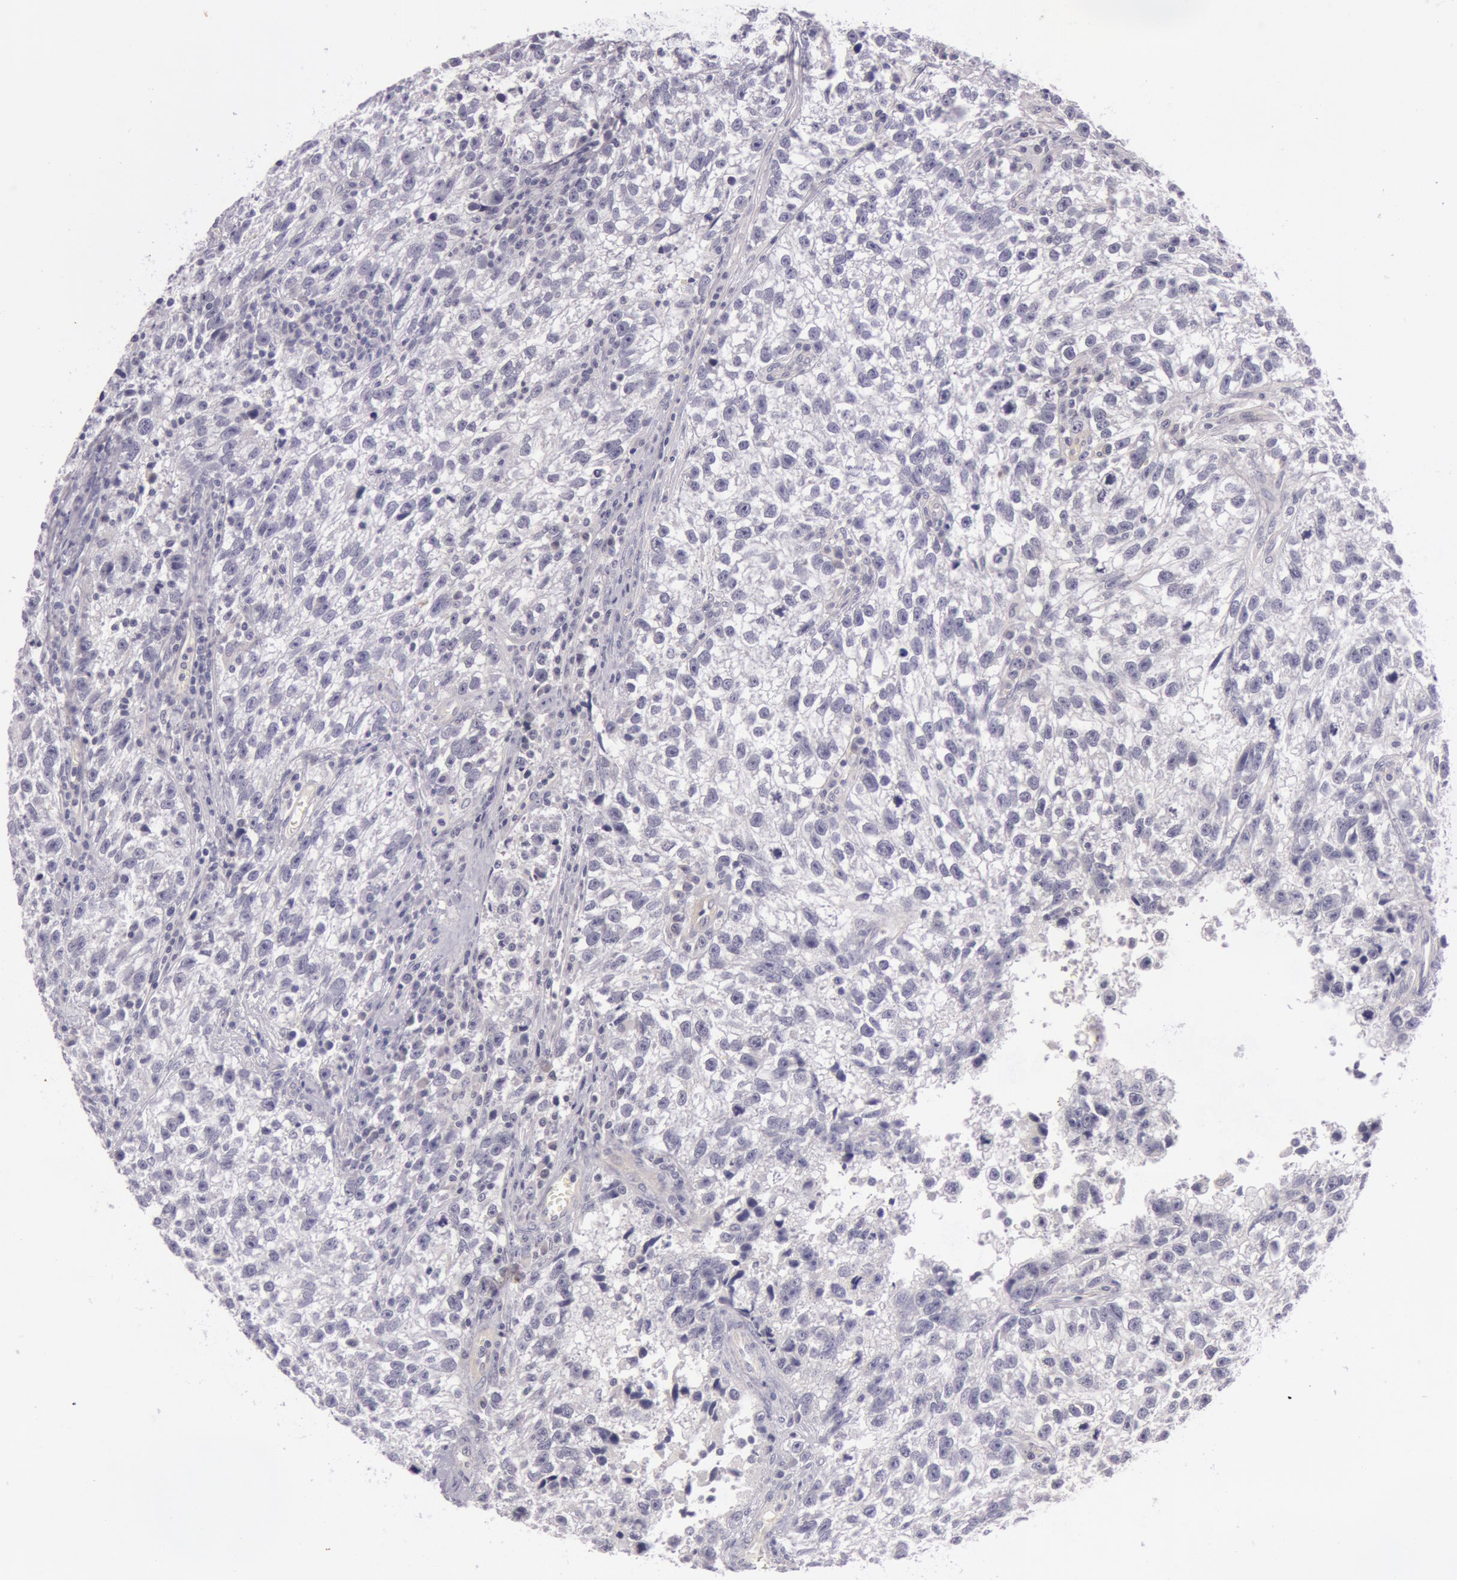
{"staining": {"intensity": "negative", "quantity": "none", "location": "none"}, "tissue": "testis cancer", "cell_type": "Tumor cells", "image_type": "cancer", "snomed": [{"axis": "morphology", "description": "Seminoma, NOS"}, {"axis": "topography", "description": "Testis"}], "caption": "Immunohistochemistry (IHC) micrograph of human testis seminoma stained for a protein (brown), which demonstrates no staining in tumor cells. Brightfield microscopy of immunohistochemistry (IHC) stained with DAB (3,3'-diaminobenzidine) (brown) and hematoxylin (blue), captured at high magnification.", "gene": "RBMY1F", "patient": {"sex": "male", "age": 38}}